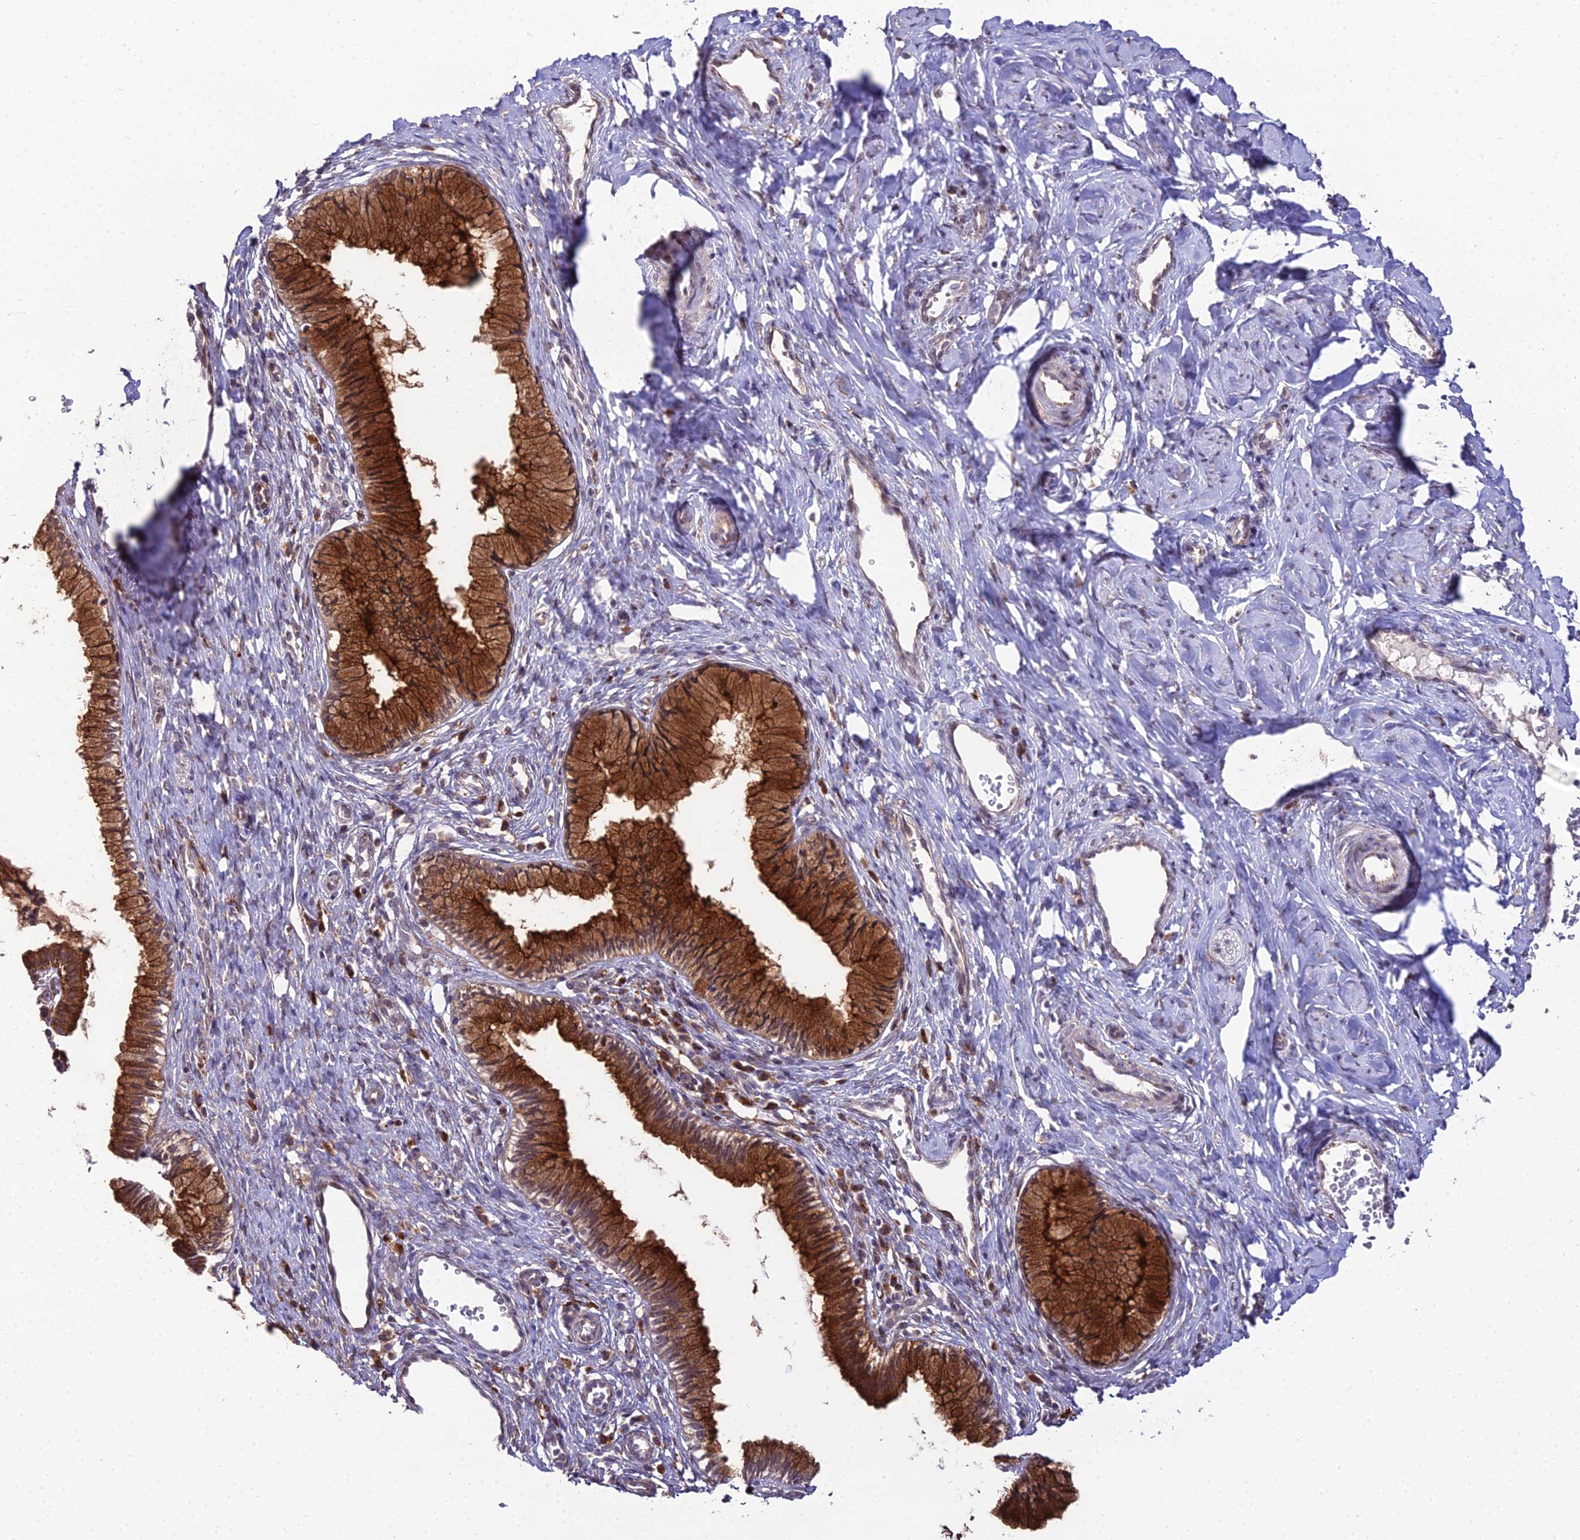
{"staining": {"intensity": "strong", "quantity": ">75%", "location": "cytoplasmic/membranous"}, "tissue": "cervix", "cell_type": "Glandular cells", "image_type": "normal", "snomed": [{"axis": "morphology", "description": "Normal tissue, NOS"}, {"axis": "topography", "description": "Cervix"}], "caption": "IHC image of unremarkable cervix stained for a protein (brown), which reveals high levels of strong cytoplasmic/membranous staining in about >75% of glandular cells.", "gene": "TROAP", "patient": {"sex": "female", "age": 27}}